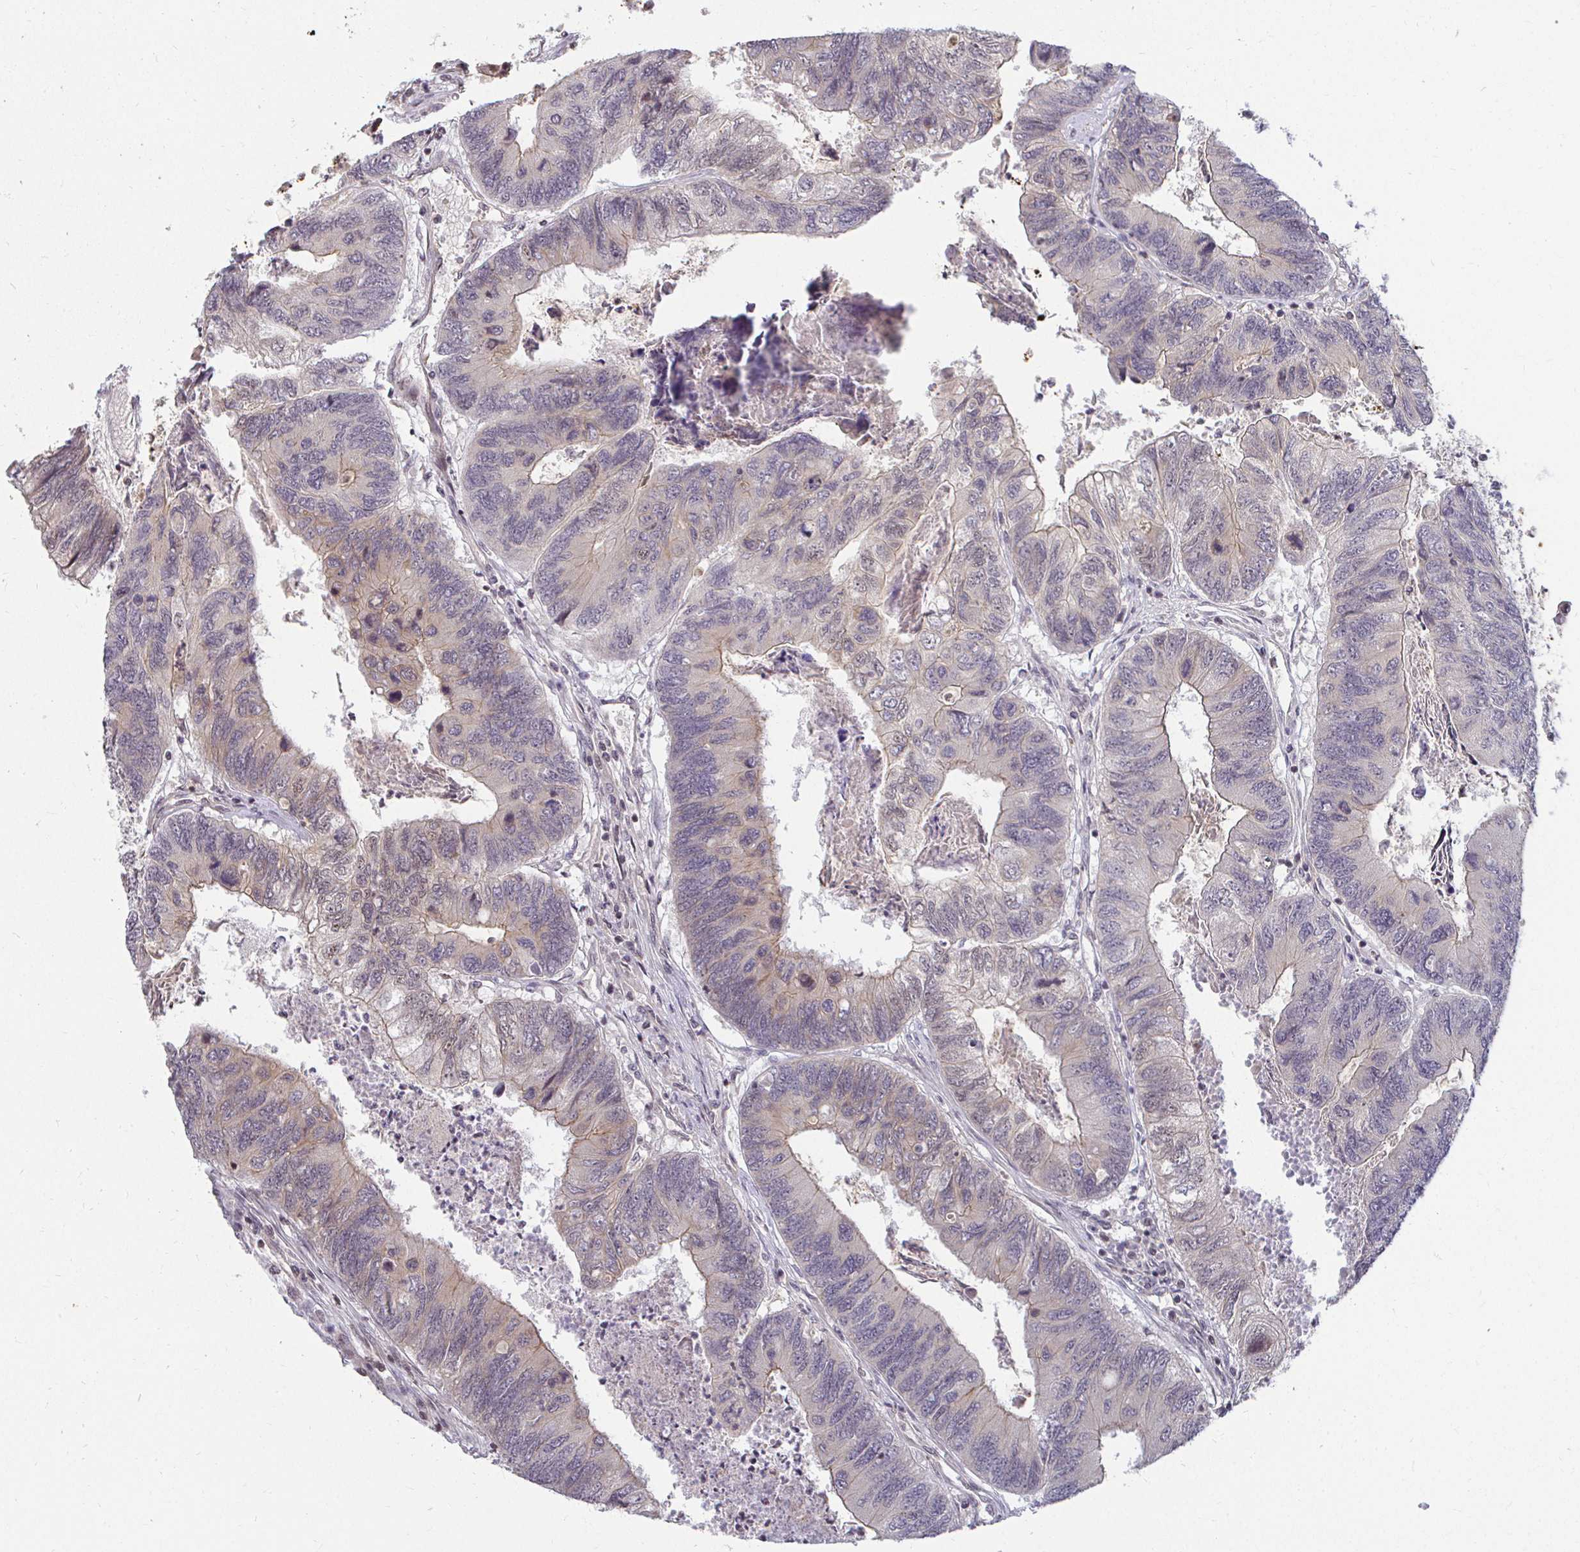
{"staining": {"intensity": "weak", "quantity": "<25%", "location": "cytoplasmic/membranous"}, "tissue": "colorectal cancer", "cell_type": "Tumor cells", "image_type": "cancer", "snomed": [{"axis": "morphology", "description": "Adenocarcinoma, NOS"}, {"axis": "topography", "description": "Colon"}], "caption": "DAB (3,3'-diaminobenzidine) immunohistochemical staining of human adenocarcinoma (colorectal) displays no significant expression in tumor cells. The staining was performed using DAB to visualize the protein expression in brown, while the nuclei were stained in blue with hematoxylin (Magnification: 20x).", "gene": "ANK3", "patient": {"sex": "female", "age": 67}}